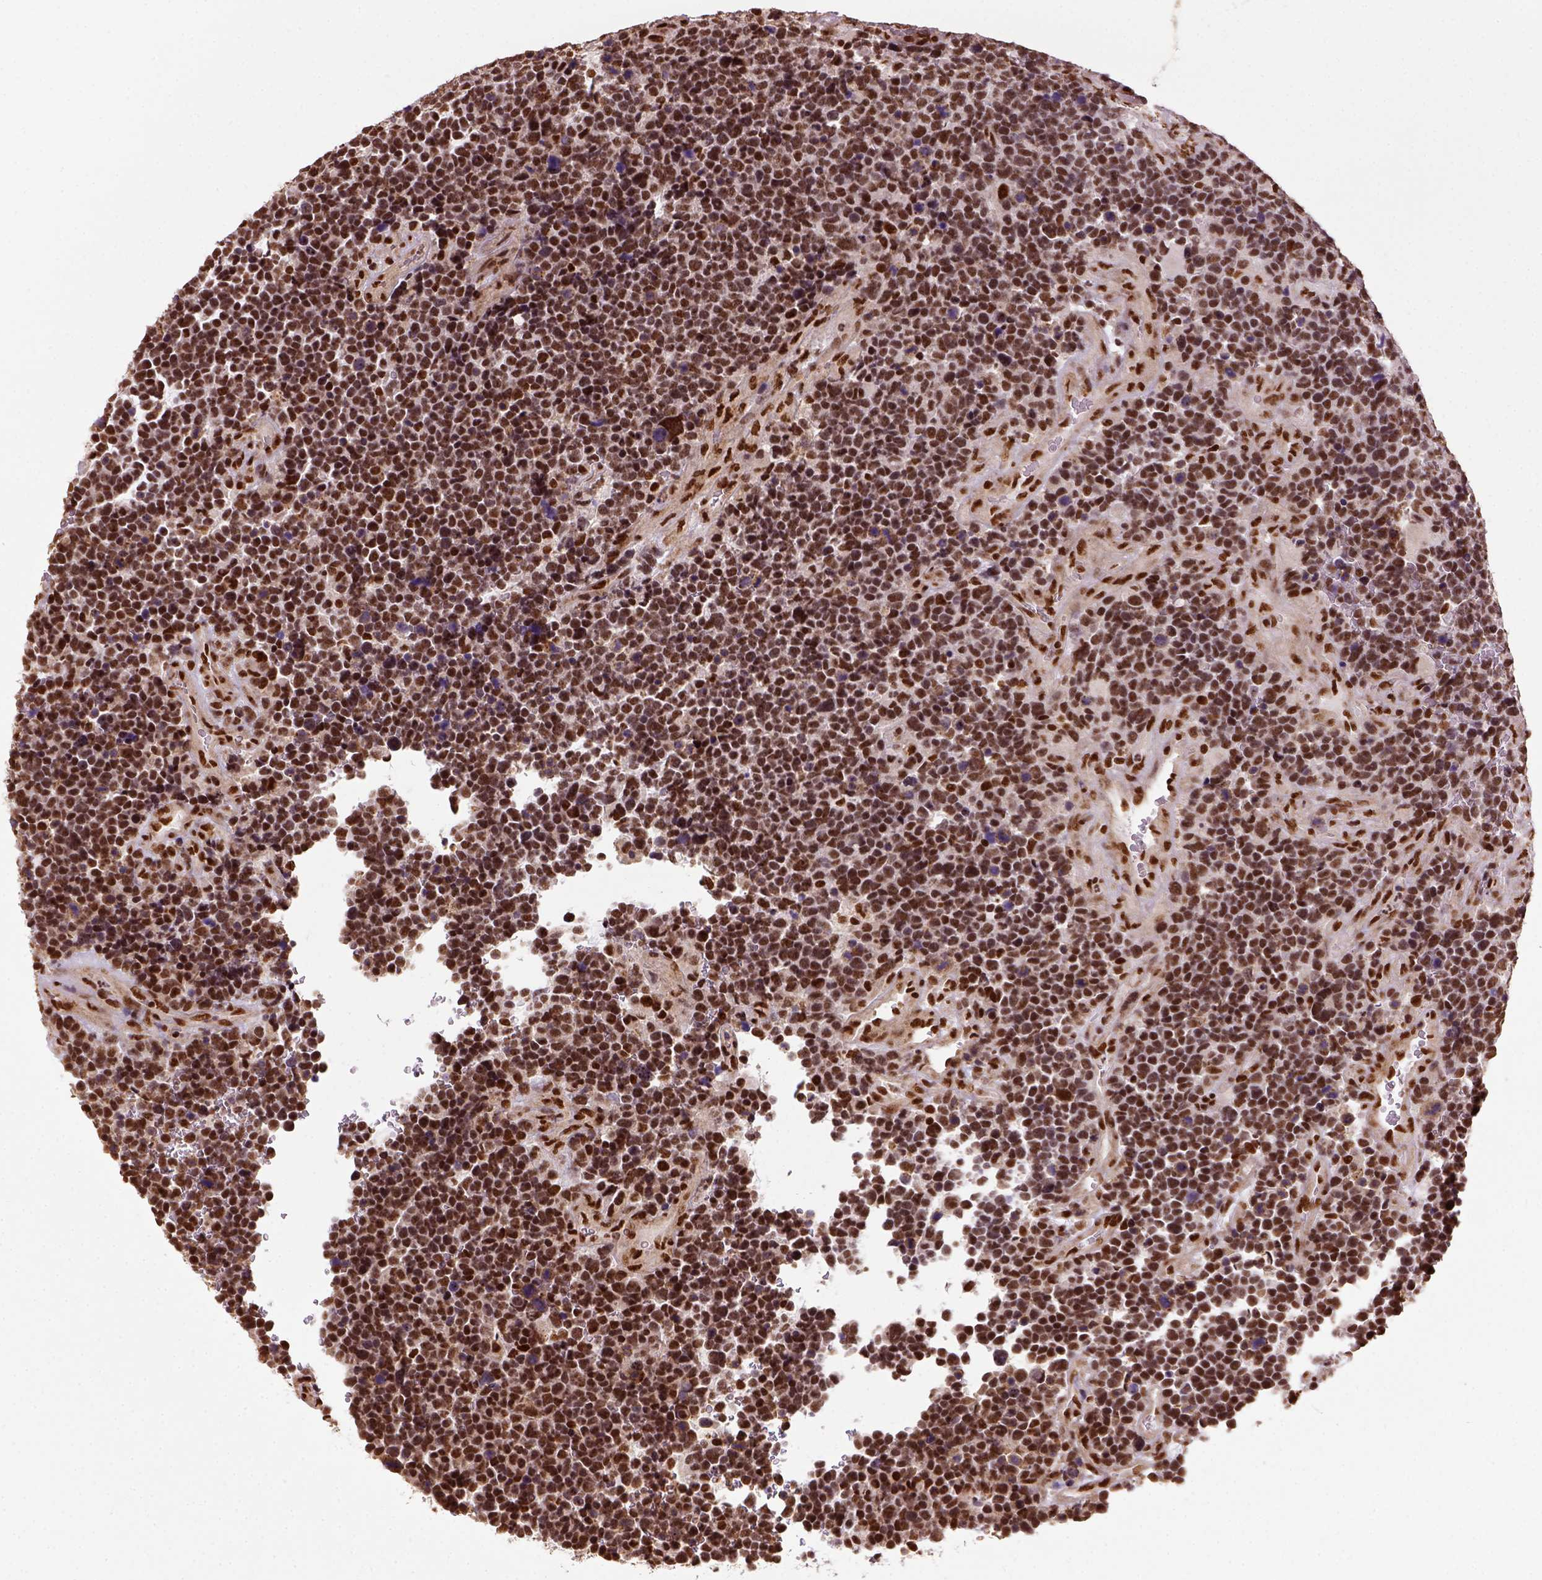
{"staining": {"intensity": "strong", "quantity": ">75%", "location": "nuclear"}, "tissue": "glioma", "cell_type": "Tumor cells", "image_type": "cancer", "snomed": [{"axis": "morphology", "description": "Glioma, malignant, High grade"}, {"axis": "topography", "description": "Brain"}], "caption": "A brown stain labels strong nuclear staining of a protein in glioma tumor cells. Immunohistochemistry (ihc) stains the protein of interest in brown and the nuclei are stained blue.", "gene": "CCAR1", "patient": {"sex": "male", "age": 33}}